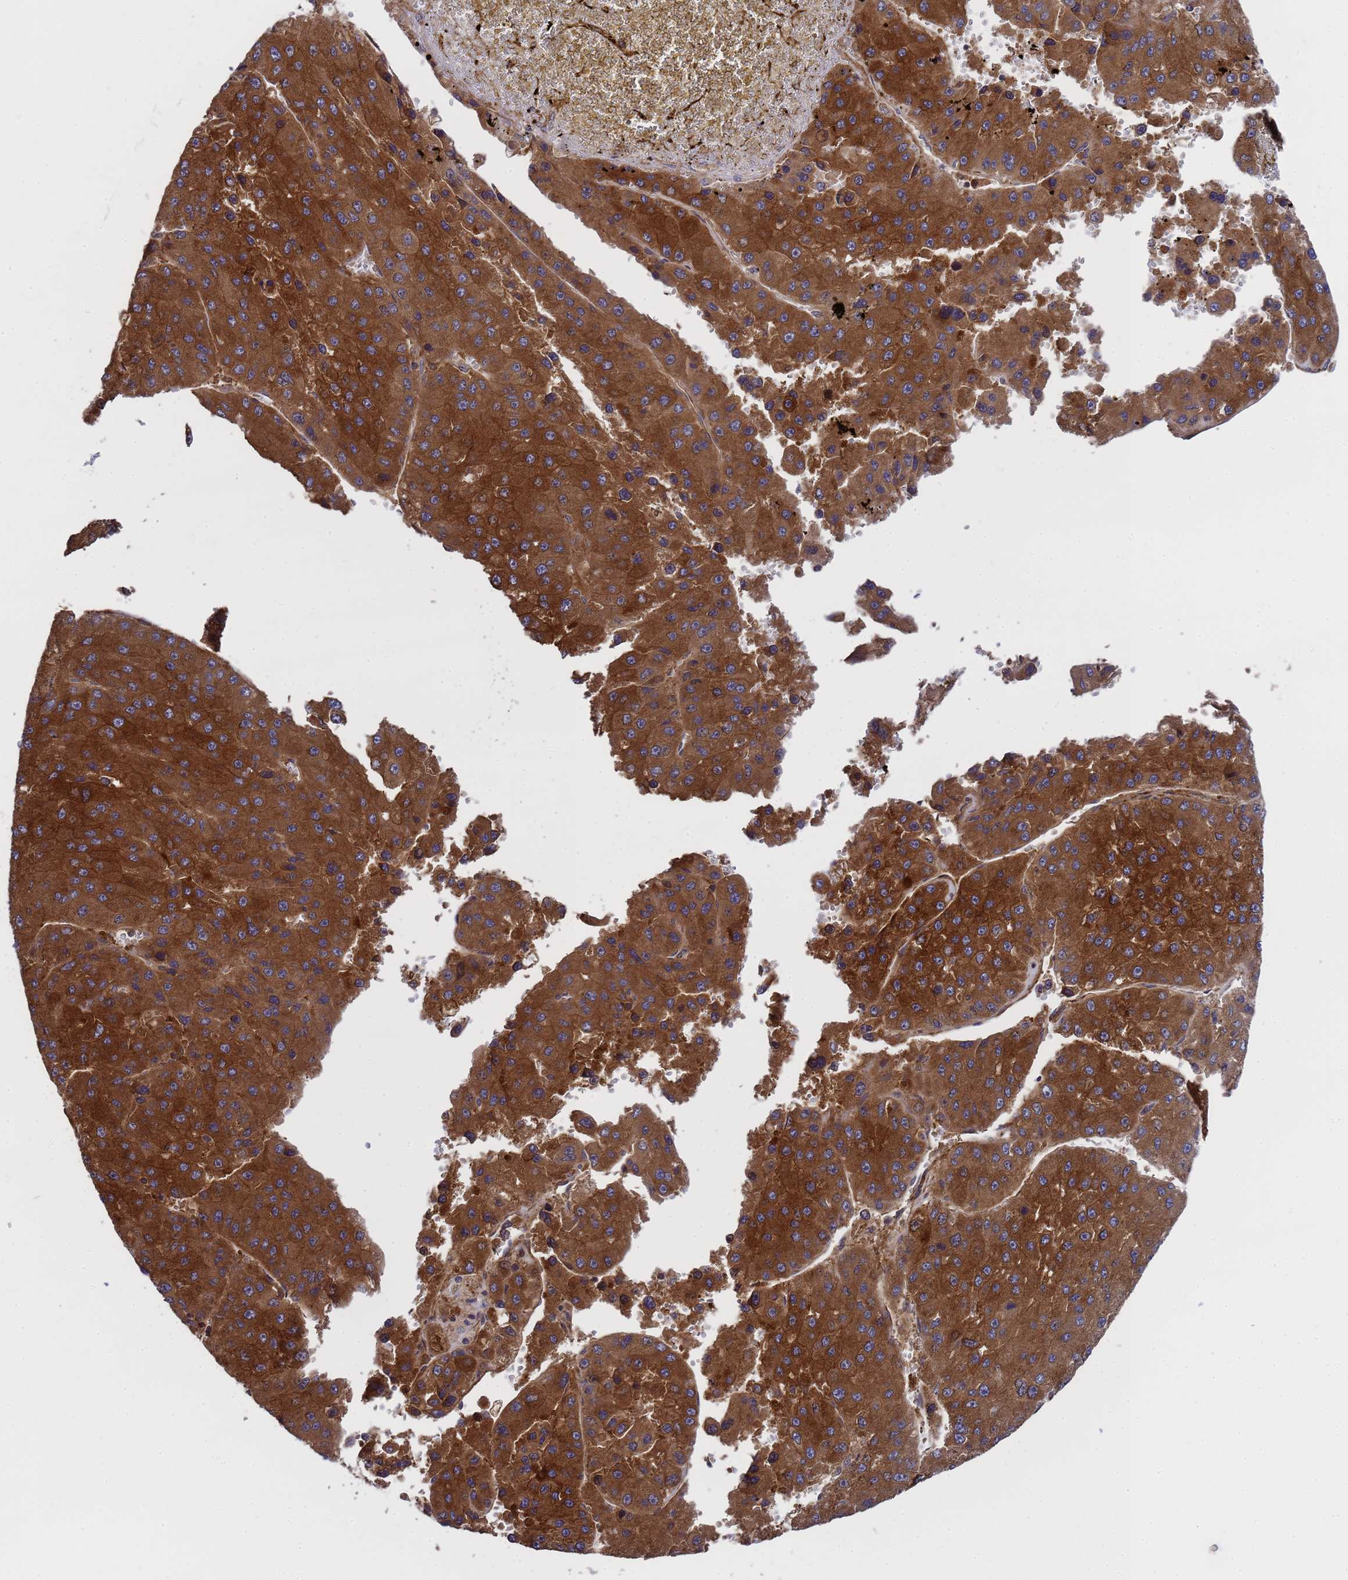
{"staining": {"intensity": "strong", "quantity": ">75%", "location": "cytoplasmic/membranous"}, "tissue": "liver cancer", "cell_type": "Tumor cells", "image_type": "cancer", "snomed": [{"axis": "morphology", "description": "Carcinoma, Hepatocellular, NOS"}, {"axis": "topography", "description": "Liver"}], "caption": "High-magnification brightfield microscopy of liver hepatocellular carcinoma stained with DAB (brown) and counterstained with hematoxylin (blue). tumor cells exhibit strong cytoplasmic/membranous staining is present in approximately>75% of cells. The protein of interest is shown in brown color, while the nuclei are stained blue.", "gene": "GSTCD", "patient": {"sex": "female", "age": 73}}